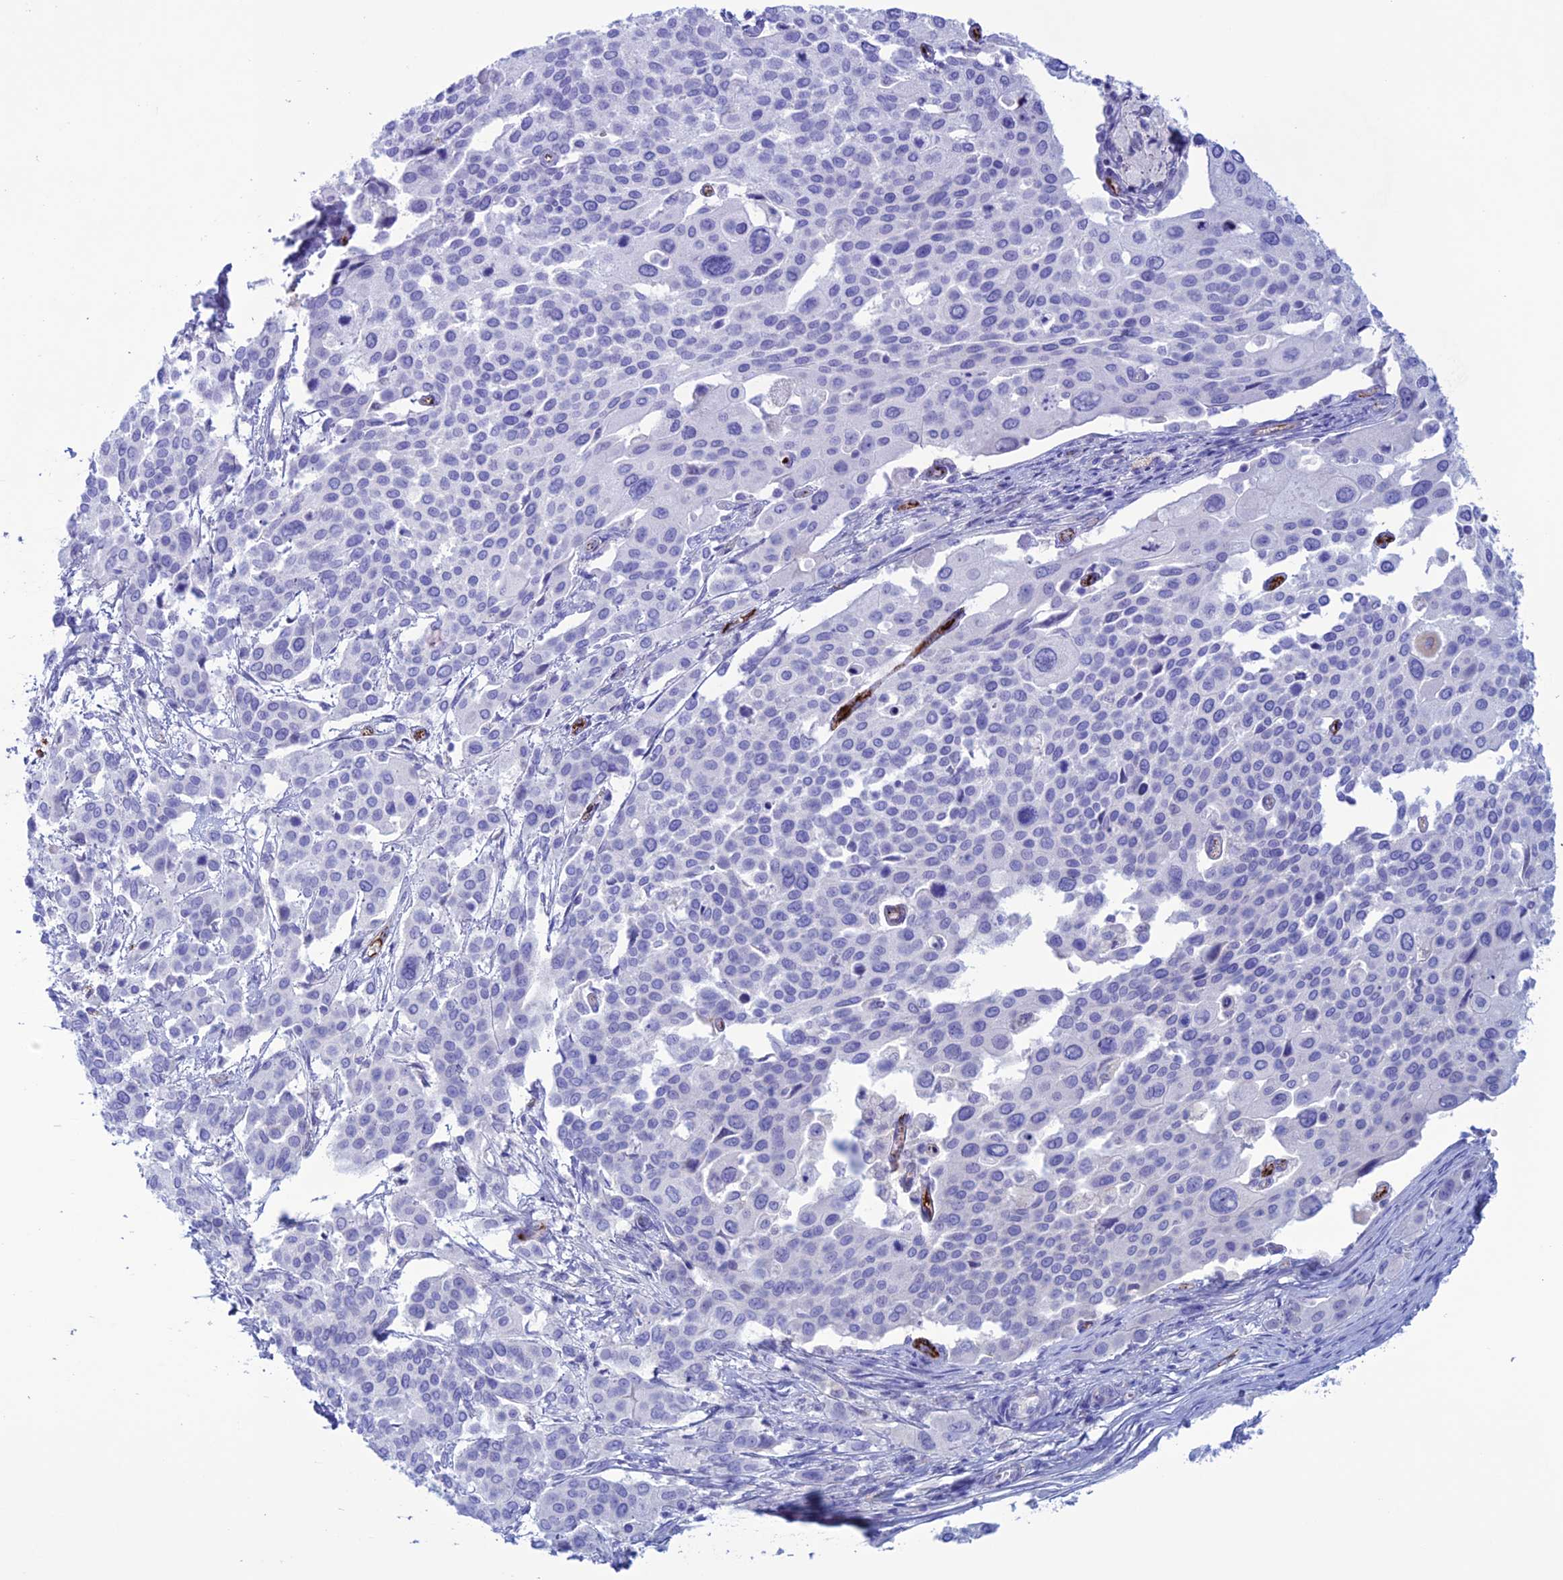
{"staining": {"intensity": "negative", "quantity": "none", "location": "none"}, "tissue": "cervical cancer", "cell_type": "Tumor cells", "image_type": "cancer", "snomed": [{"axis": "morphology", "description": "Squamous cell carcinoma, NOS"}, {"axis": "topography", "description": "Cervix"}], "caption": "A histopathology image of cervical cancer (squamous cell carcinoma) stained for a protein reveals no brown staining in tumor cells.", "gene": "CDC42EP5", "patient": {"sex": "female", "age": 44}}